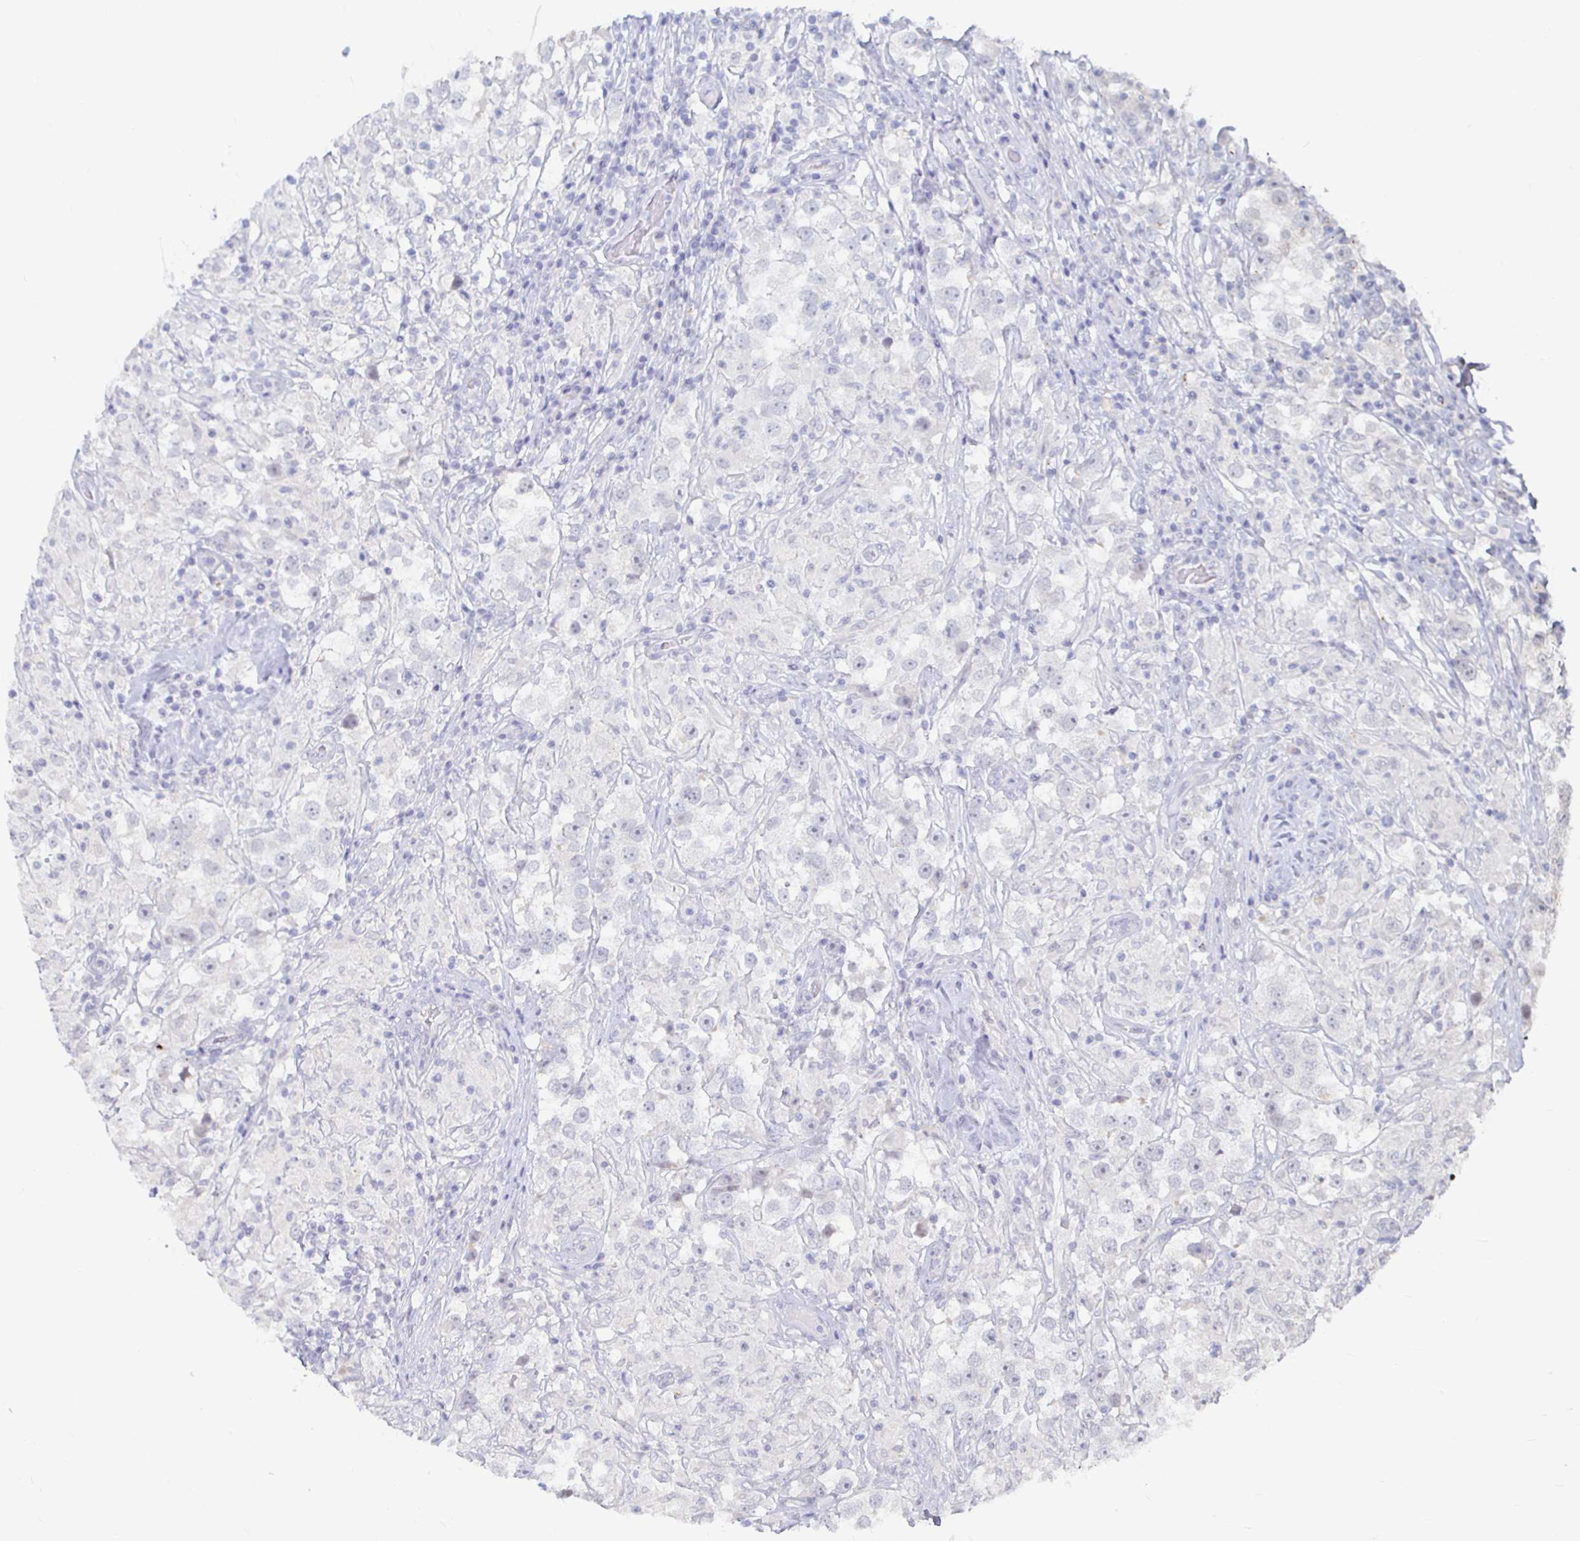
{"staining": {"intensity": "negative", "quantity": "none", "location": "none"}, "tissue": "testis cancer", "cell_type": "Tumor cells", "image_type": "cancer", "snomed": [{"axis": "morphology", "description": "Seminoma, NOS"}, {"axis": "topography", "description": "Testis"}], "caption": "Tumor cells are negative for protein expression in human testis seminoma.", "gene": "CAPN11", "patient": {"sex": "male", "age": 46}}